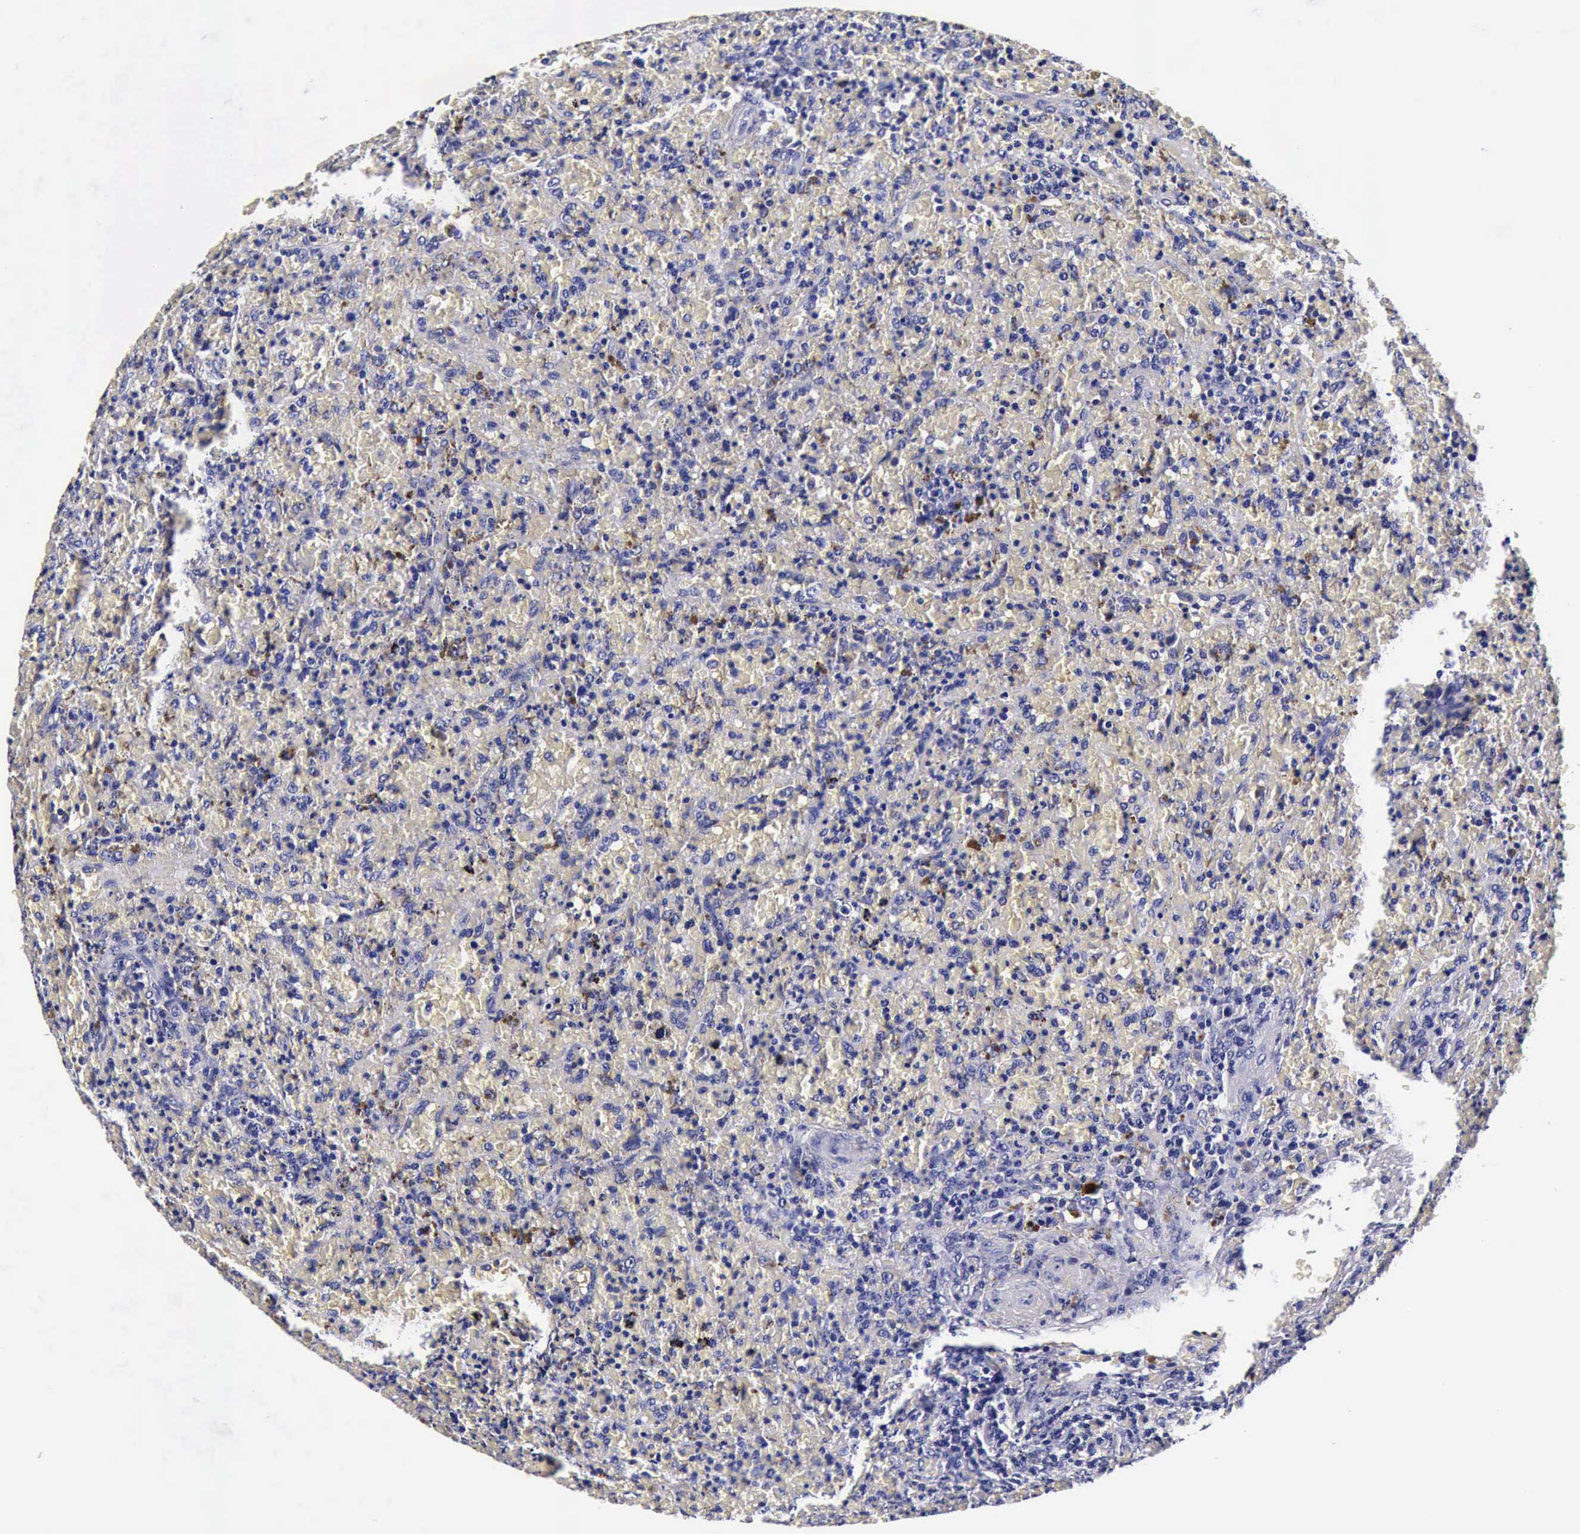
{"staining": {"intensity": "negative", "quantity": "none", "location": "none"}, "tissue": "lymphoma", "cell_type": "Tumor cells", "image_type": "cancer", "snomed": [{"axis": "morphology", "description": "Malignant lymphoma, non-Hodgkin's type, High grade"}, {"axis": "topography", "description": "Spleen"}, {"axis": "topography", "description": "Lymph node"}], "caption": "There is no significant positivity in tumor cells of lymphoma.", "gene": "IAPP", "patient": {"sex": "female", "age": 70}}